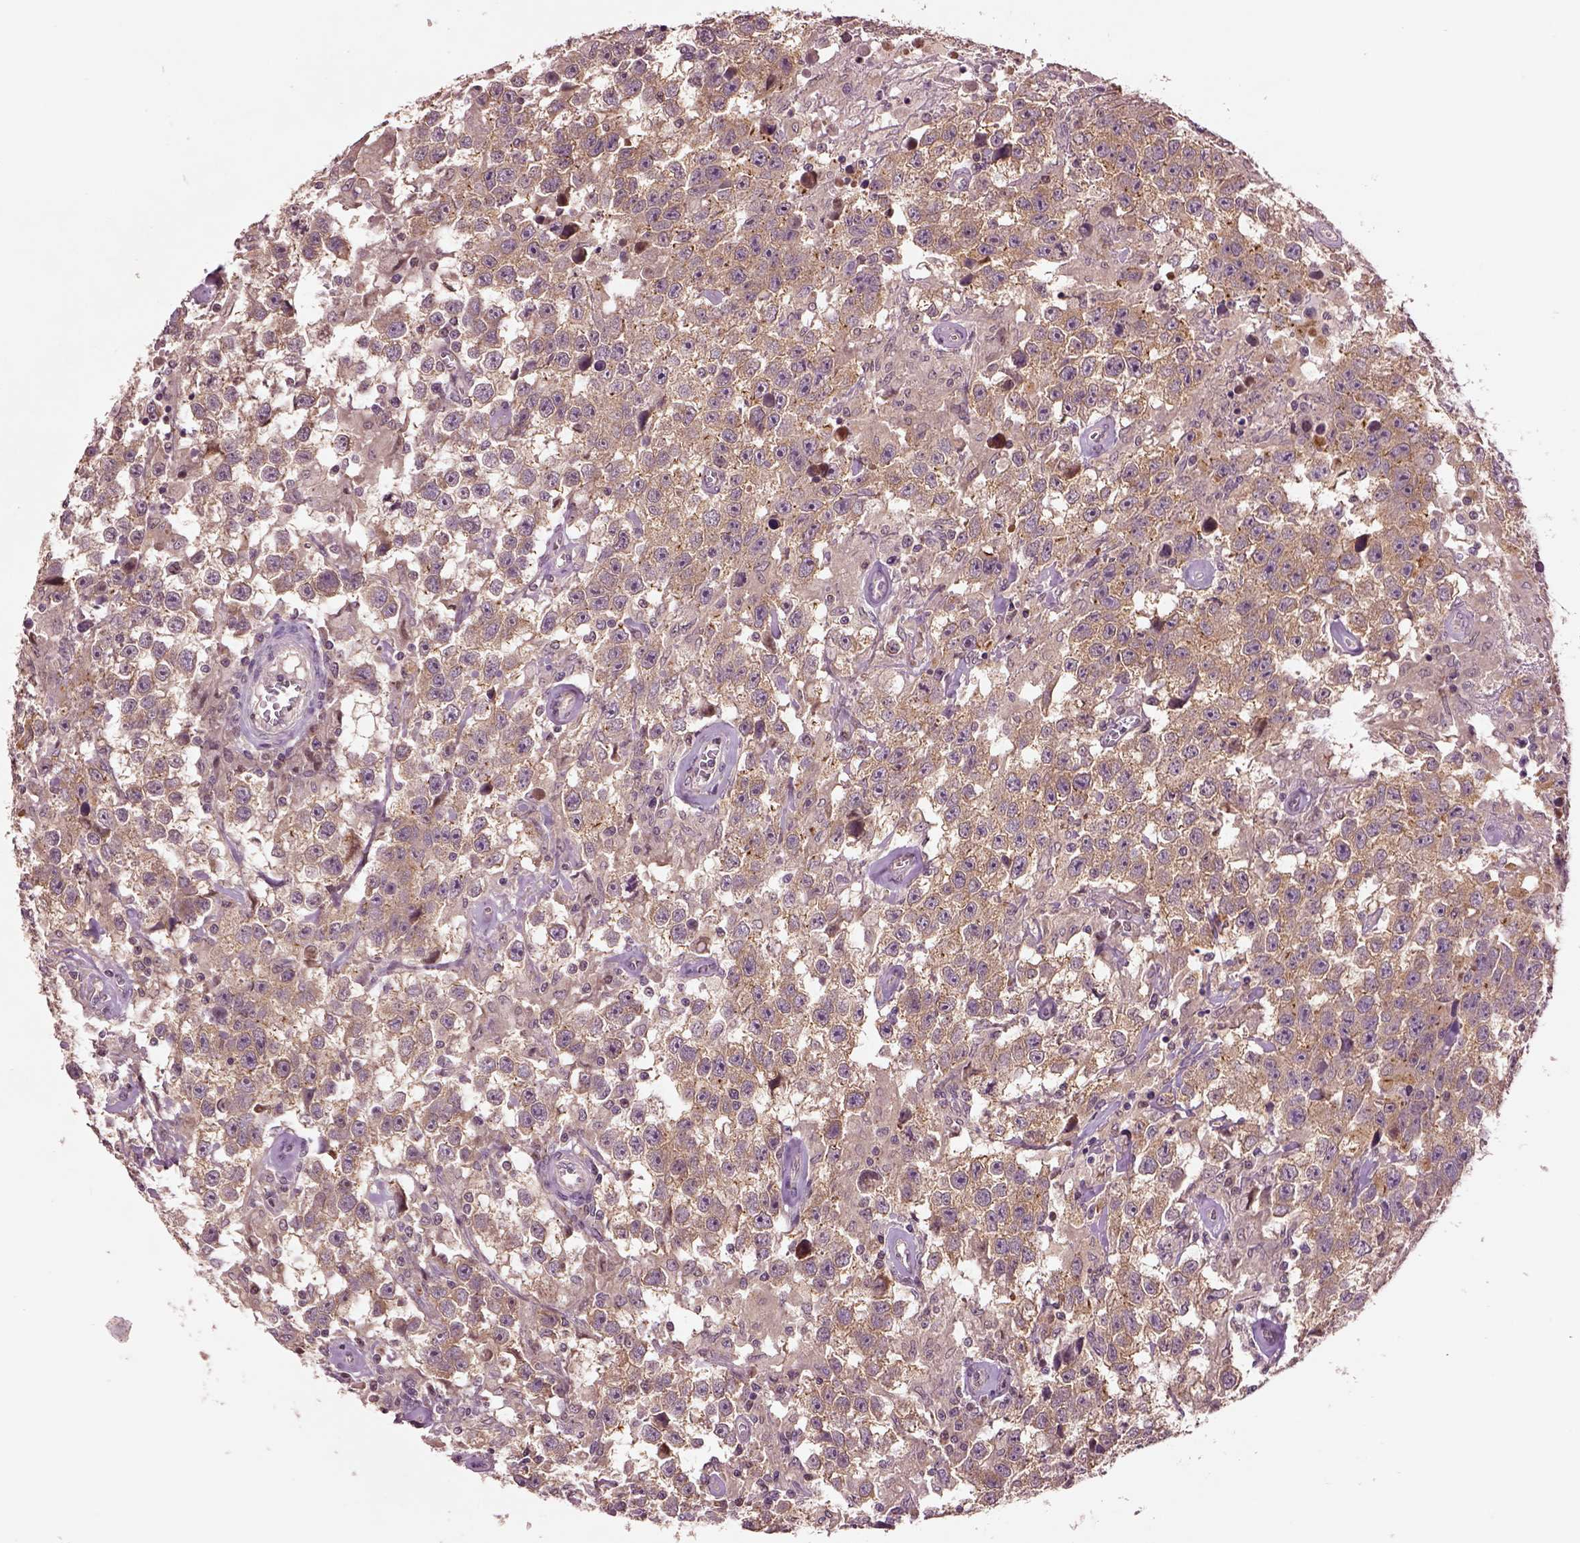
{"staining": {"intensity": "moderate", "quantity": ">75%", "location": "cytoplasmic/membranous"}, "tissue": "testis cancer", "cell_type": "Tumor cells", "image_type": "cancer", "snomed": [{"axis": "morphology", "description": "Seminoma, NOS"}, {"axis": "topography", "description": "Testis"}], "caption": "Immunohistochemistry (IHC) of human testis seminoma exhibits medium levels of moderate cytoplasmic/membranous positivity in approximately >75% of tumor cells.", "gene": "MTHFS", "patient": {"sex": "male", "age": 43}}